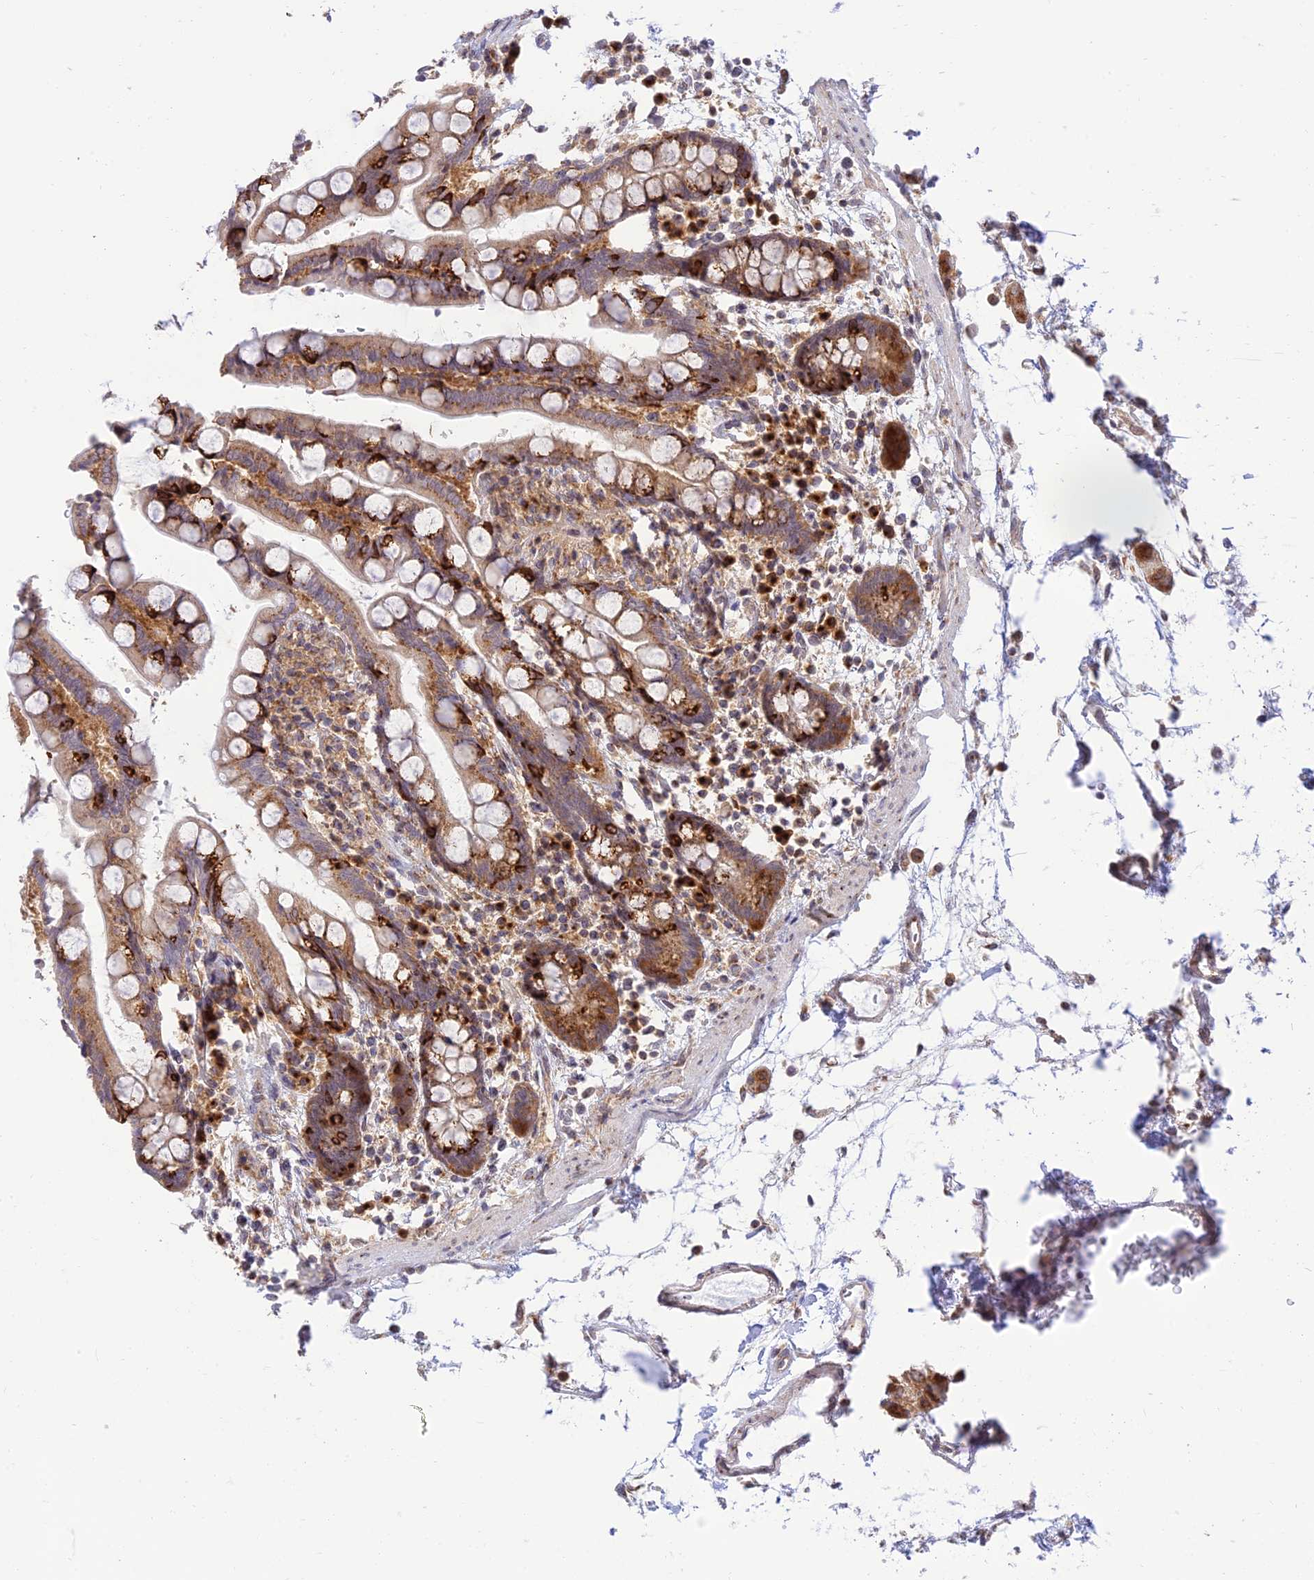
{"staining": {"intensity": "weak", "quantity": ">75%", "location": "cytoplasmic/membranous"}, "tissue": "colon", "cell_type": "Endothelial cells", "image_type": "normal", "snomed": [{"axis": "morphology", "description": "Normal tissue, NOS"}, {"axis": "topography", "description": "Colon"}], "caption": "This photomicrograph shows immunohistochemistry staining of unremarkable human colon, with low weak cytoplasmic/membranous staining in approximately >75% of endothelial cells.", "gene": "GOLGA3", "patient": {"sex": "male", "age": 73}}